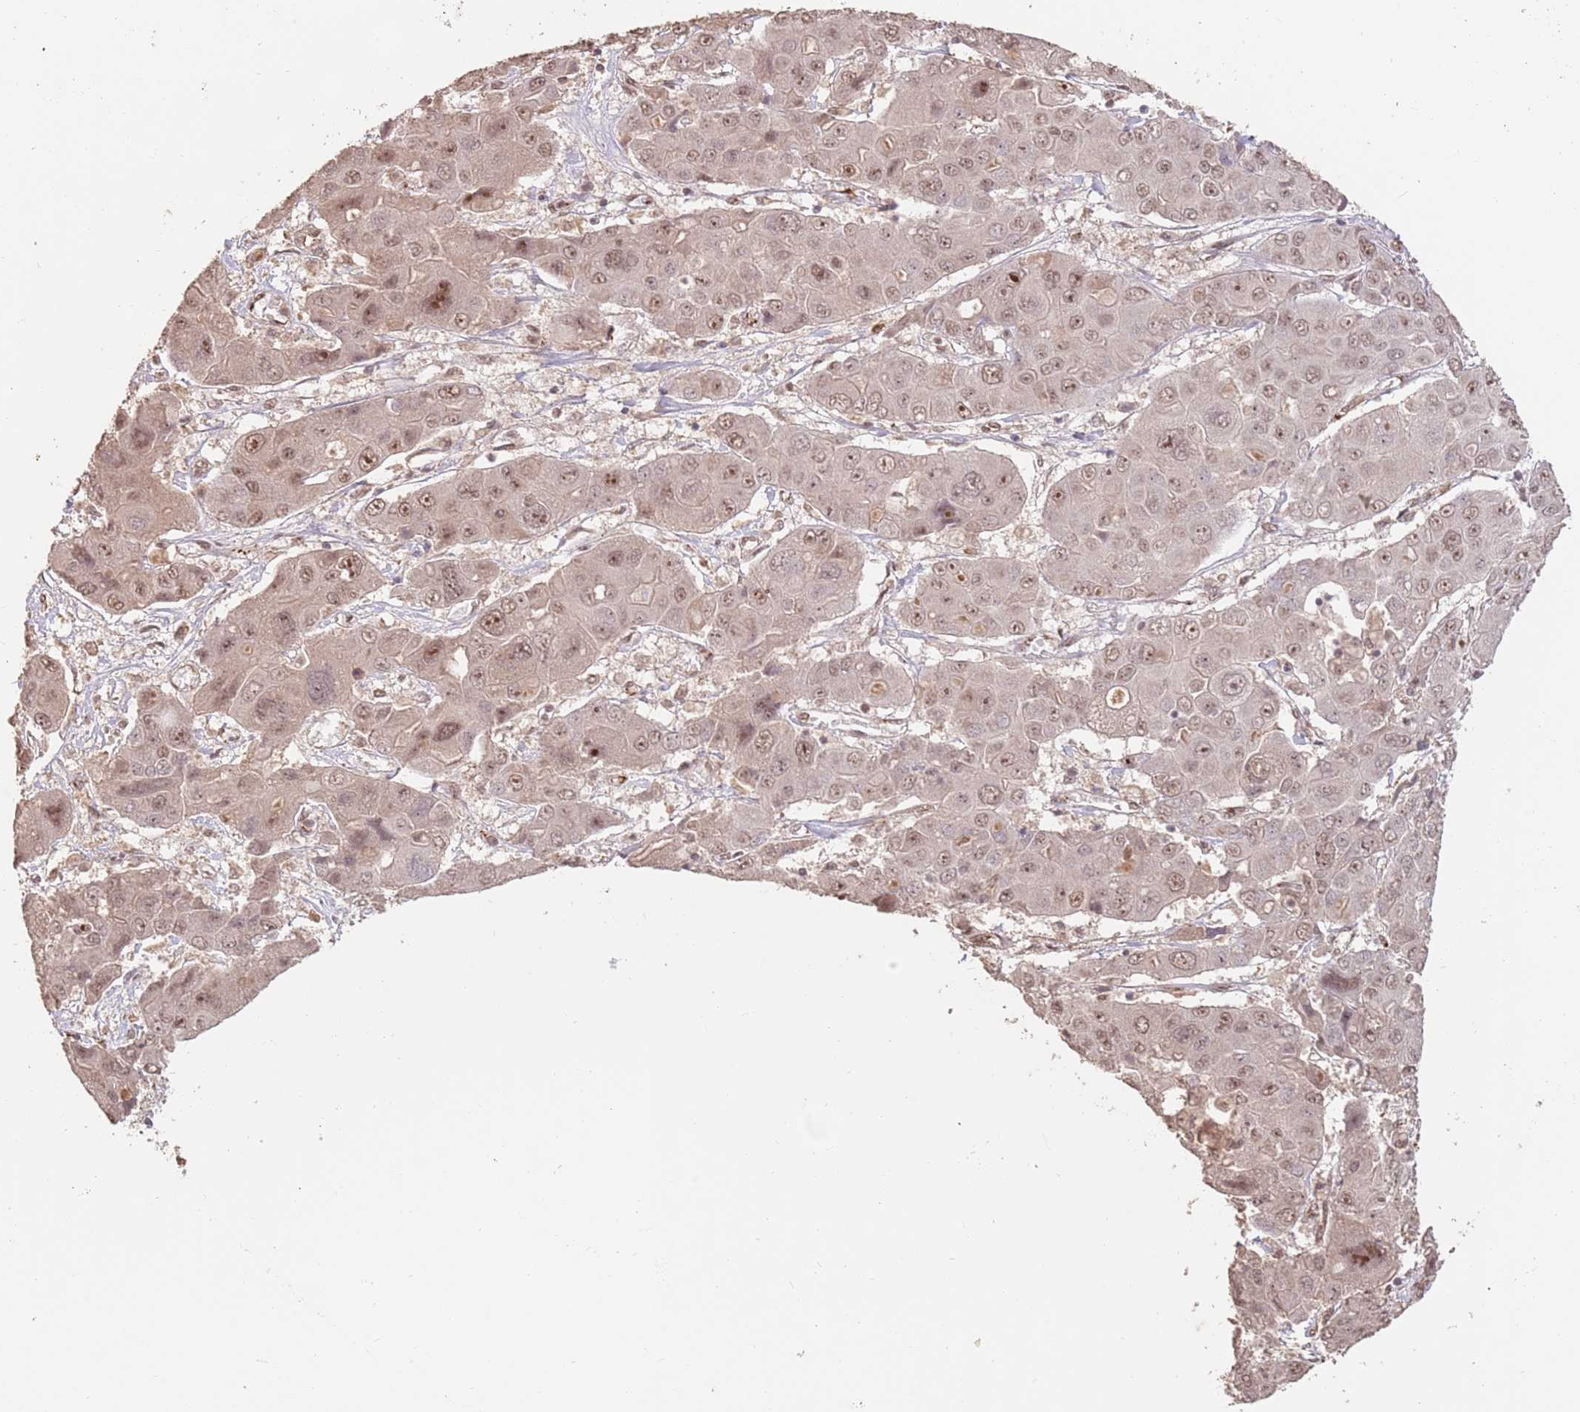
{"staining": {"intensity": "moderate", "quantity": ">75%", "location": "nuclear"}, "tissue": "liver cancer", "cell_type": "Tumor cells", "image_type": "cancer", "snomed": [{"axis": "morphology", "description": "Cholangiocarcinoma"}, {"axis": "topography", "description": "Liver"}], "caption": "Immunohistochemistry (IHC) image of cholangiocarcinoma (liver) stained for a protein (brown), which exhibits medium levels of moderate nuclear expression in approximately >75% of tumor cells.", "gene": "RFXANK", "patient": {"sex": "male", "age": 67}}